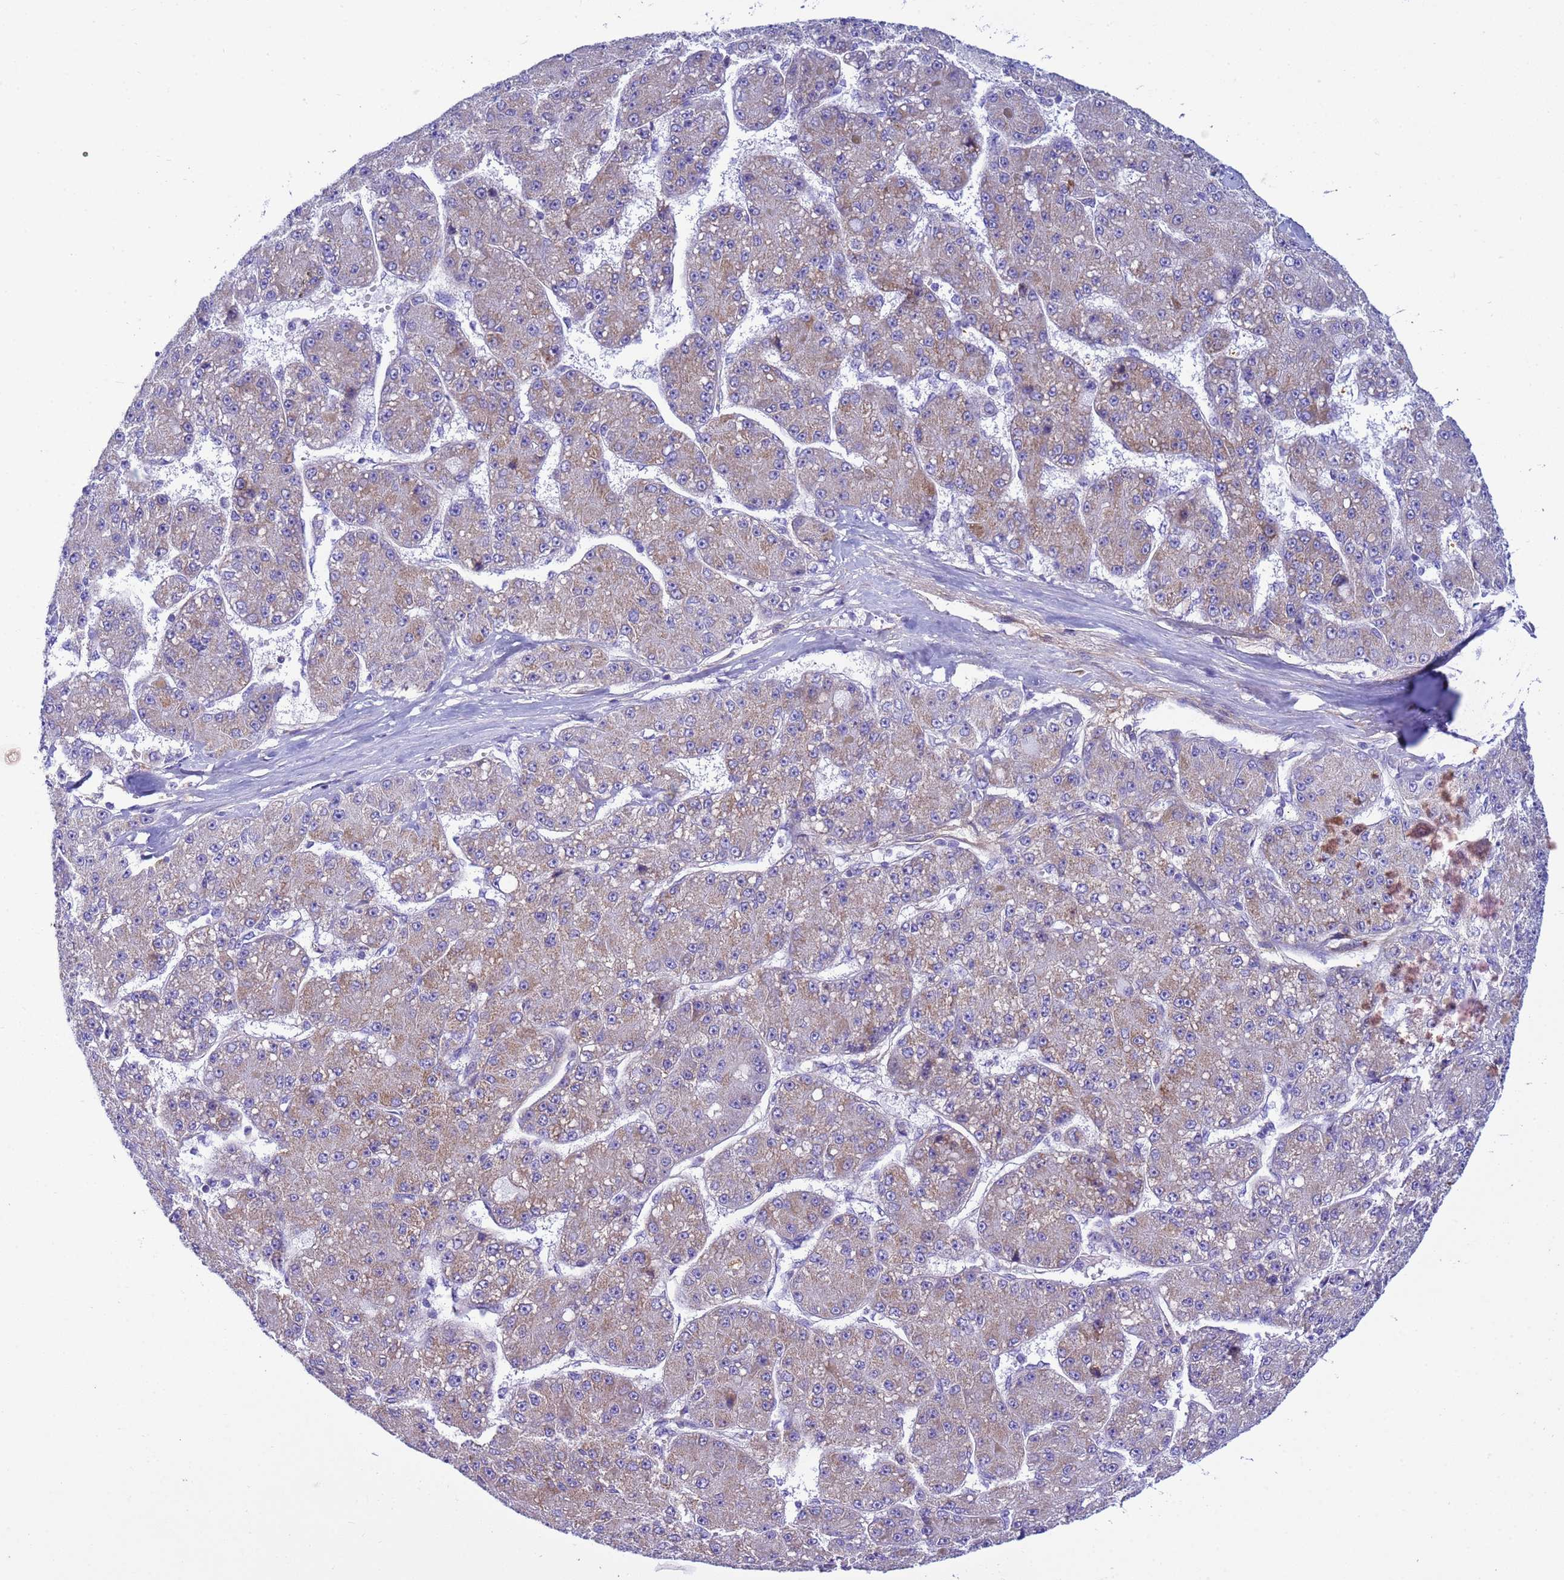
{"staining": {"intensity": "weak", "quantity": "25%-75%", "location": "cytoplasmic/membranous"}, "tissue": "liver cancer", "cell_type": "Tumor cells", "image_type": "cancer", "snomed": [{"axis": "morphology", "description": "Carcinoma, Hepatocellular, NOS"}, {"axis": "topography", "description": "Liver"}], "caption": "Liver cancer (hepatocellular carcinoma) tissue demonstrates weak cytoplasmic/membranous expression in approximately 25%-75% of tumor cells, visualized by immunohistochemistry.", "gene": "P2RX7", "patient": {"sex": "male", "age": 67}}